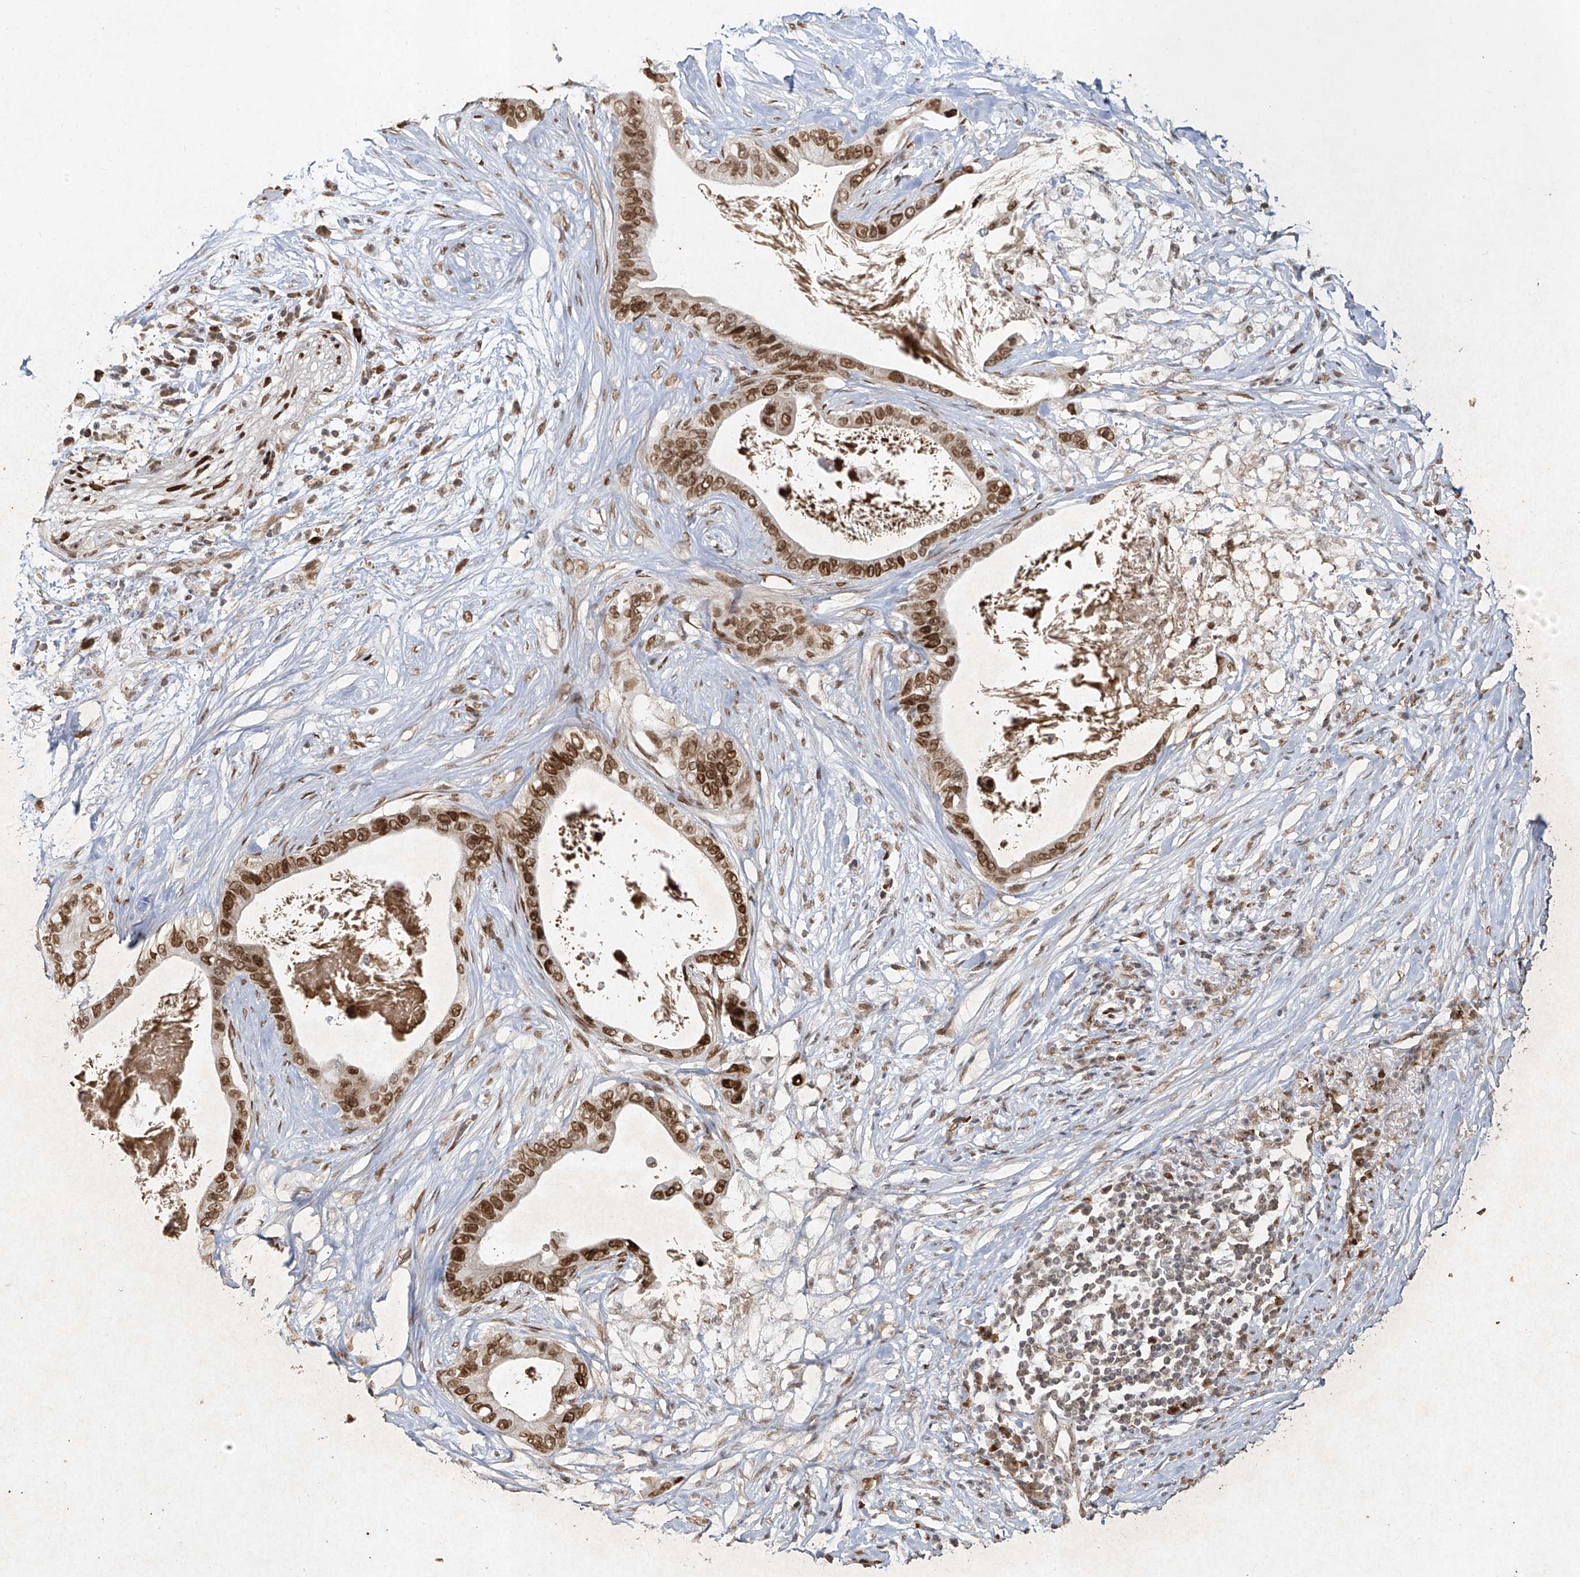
{"staining": {"intensity": "moderate", "quantity": ">75%", "location": "nuclear"}, "tissue": "pancreatic cancer", "cell_type": "Tumor cells", "image_type": "cancer", "snomed": [{"axis": "morphology", "description": "Adenocarcinoma, NOS"}, {"axis": "topography", "description": "Pancreas"}], "caption": "Brown immunohistochemical staining in human pancreatic cancer reveals moderate nuclear expression in about >75% of tumor cells. (Stains: DAB in brown, nuclei in blue, Microscopy: brightfield microscopy at high magnification).", "gene": "ATRIP", "patient": {"sex": "male", "age": 77}}